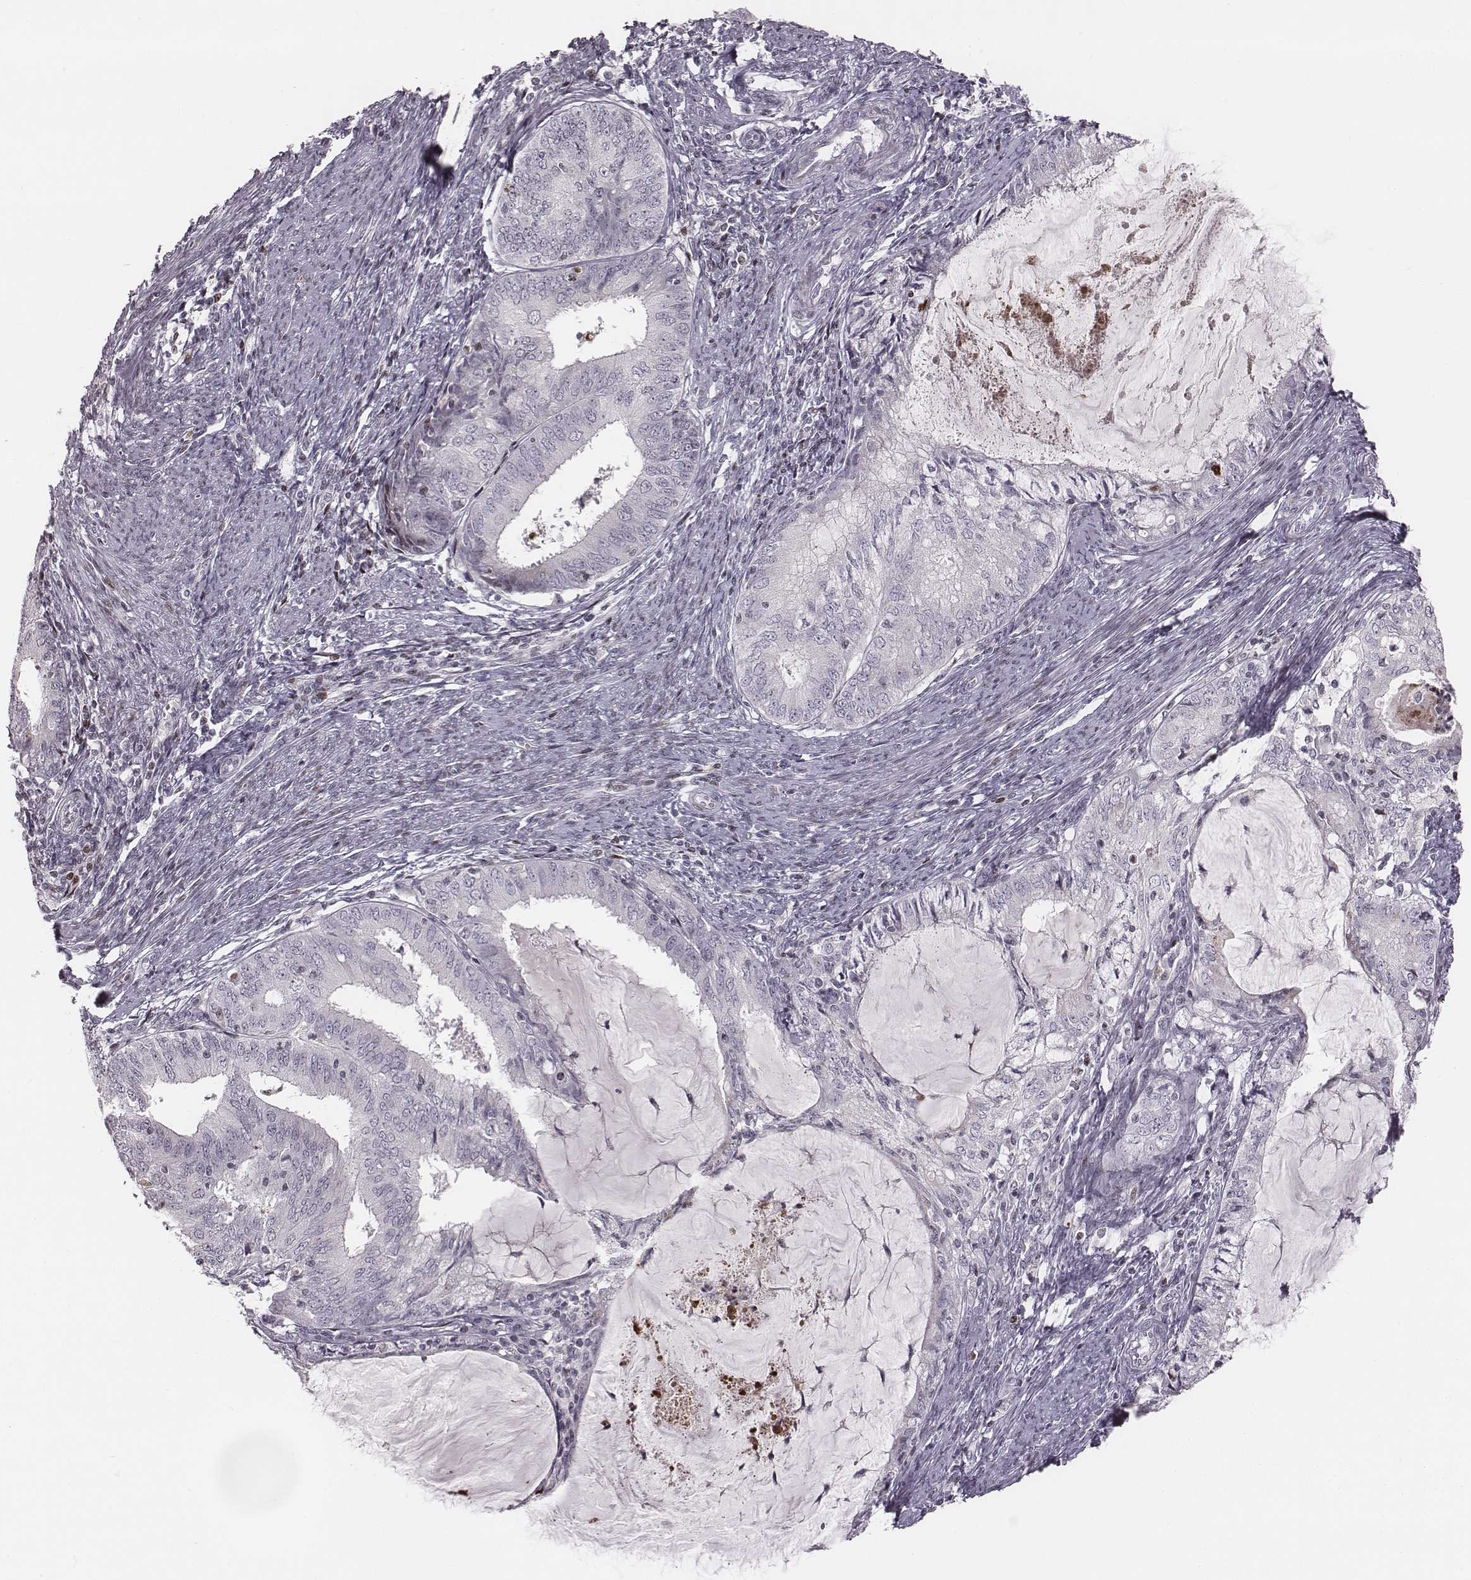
{"staining": {"intensity": "negative", "quantity": "none", "location": "none"}, "tissue": "endometrial cancer", "cell_type": "Tumor cells", "image_type": "cancer", "snomed": [{"axis": "morphology", "description": "Adenocarcinoma, NOS"}, {"axis": "topography", "description": "Endometrium"}], "caption": "Immunohistochemical staining of endometrial cancer exhibits no significant expression in tumor cells.", "gene": "NDC1", "patient": {"sex": "female", "age": 57}}